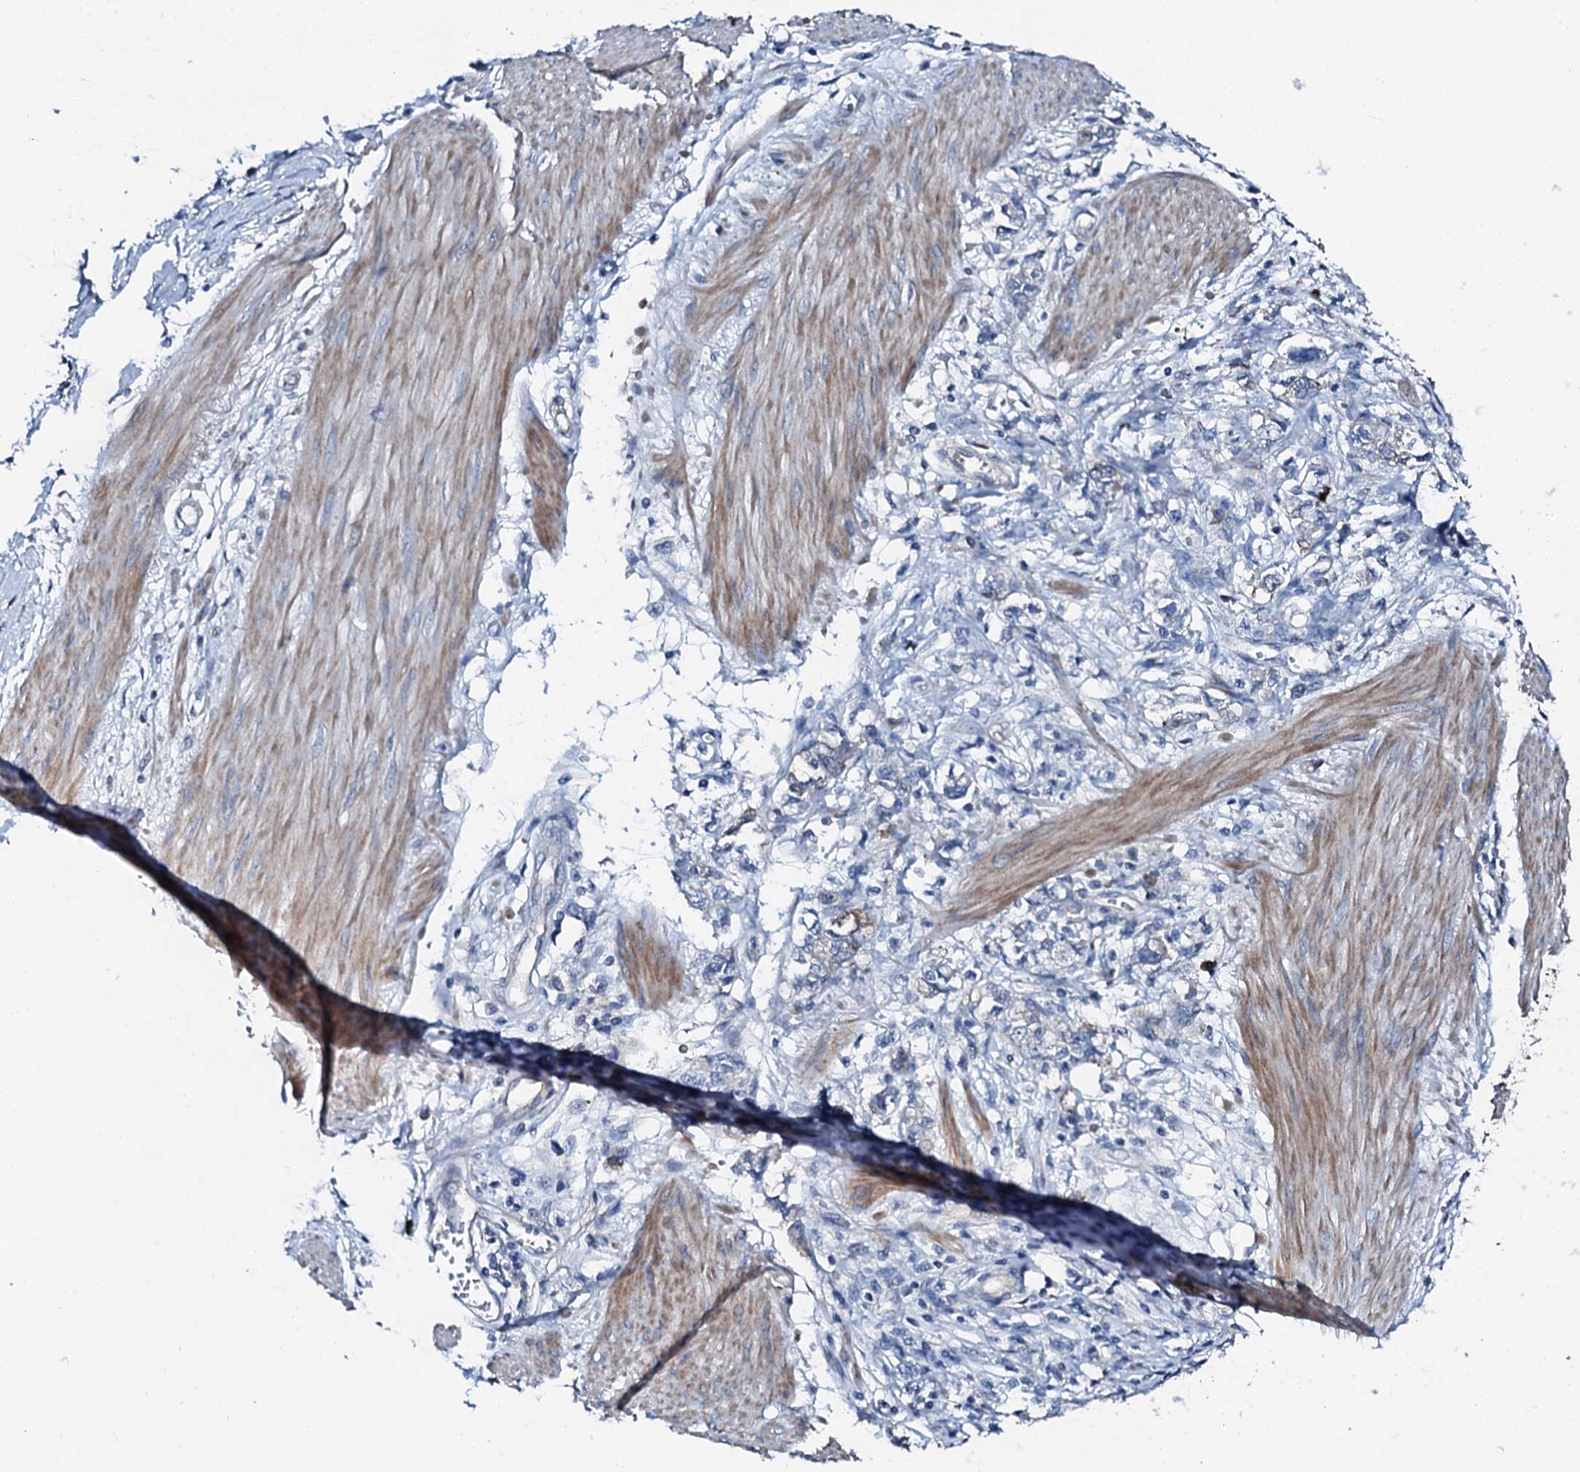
{"staining": {"intensity": "negative", "quantity": "none", "location": "none"}, "tissue": "stomach cancer", "cell_type": "Tumor cells", "image_type": "cancer", "snomed": [{"axis": "morphology", "description": "Adenocarcinoma, NOS"}, {"axis": "topography", "description": "Stomach"}], "caption": "Immunohistochemical staining of stomach adenocarcinoma shows no significant expression in tumor cells.", "gene": "GFOD2", "patient": {"sex": "female", "age": 76}}